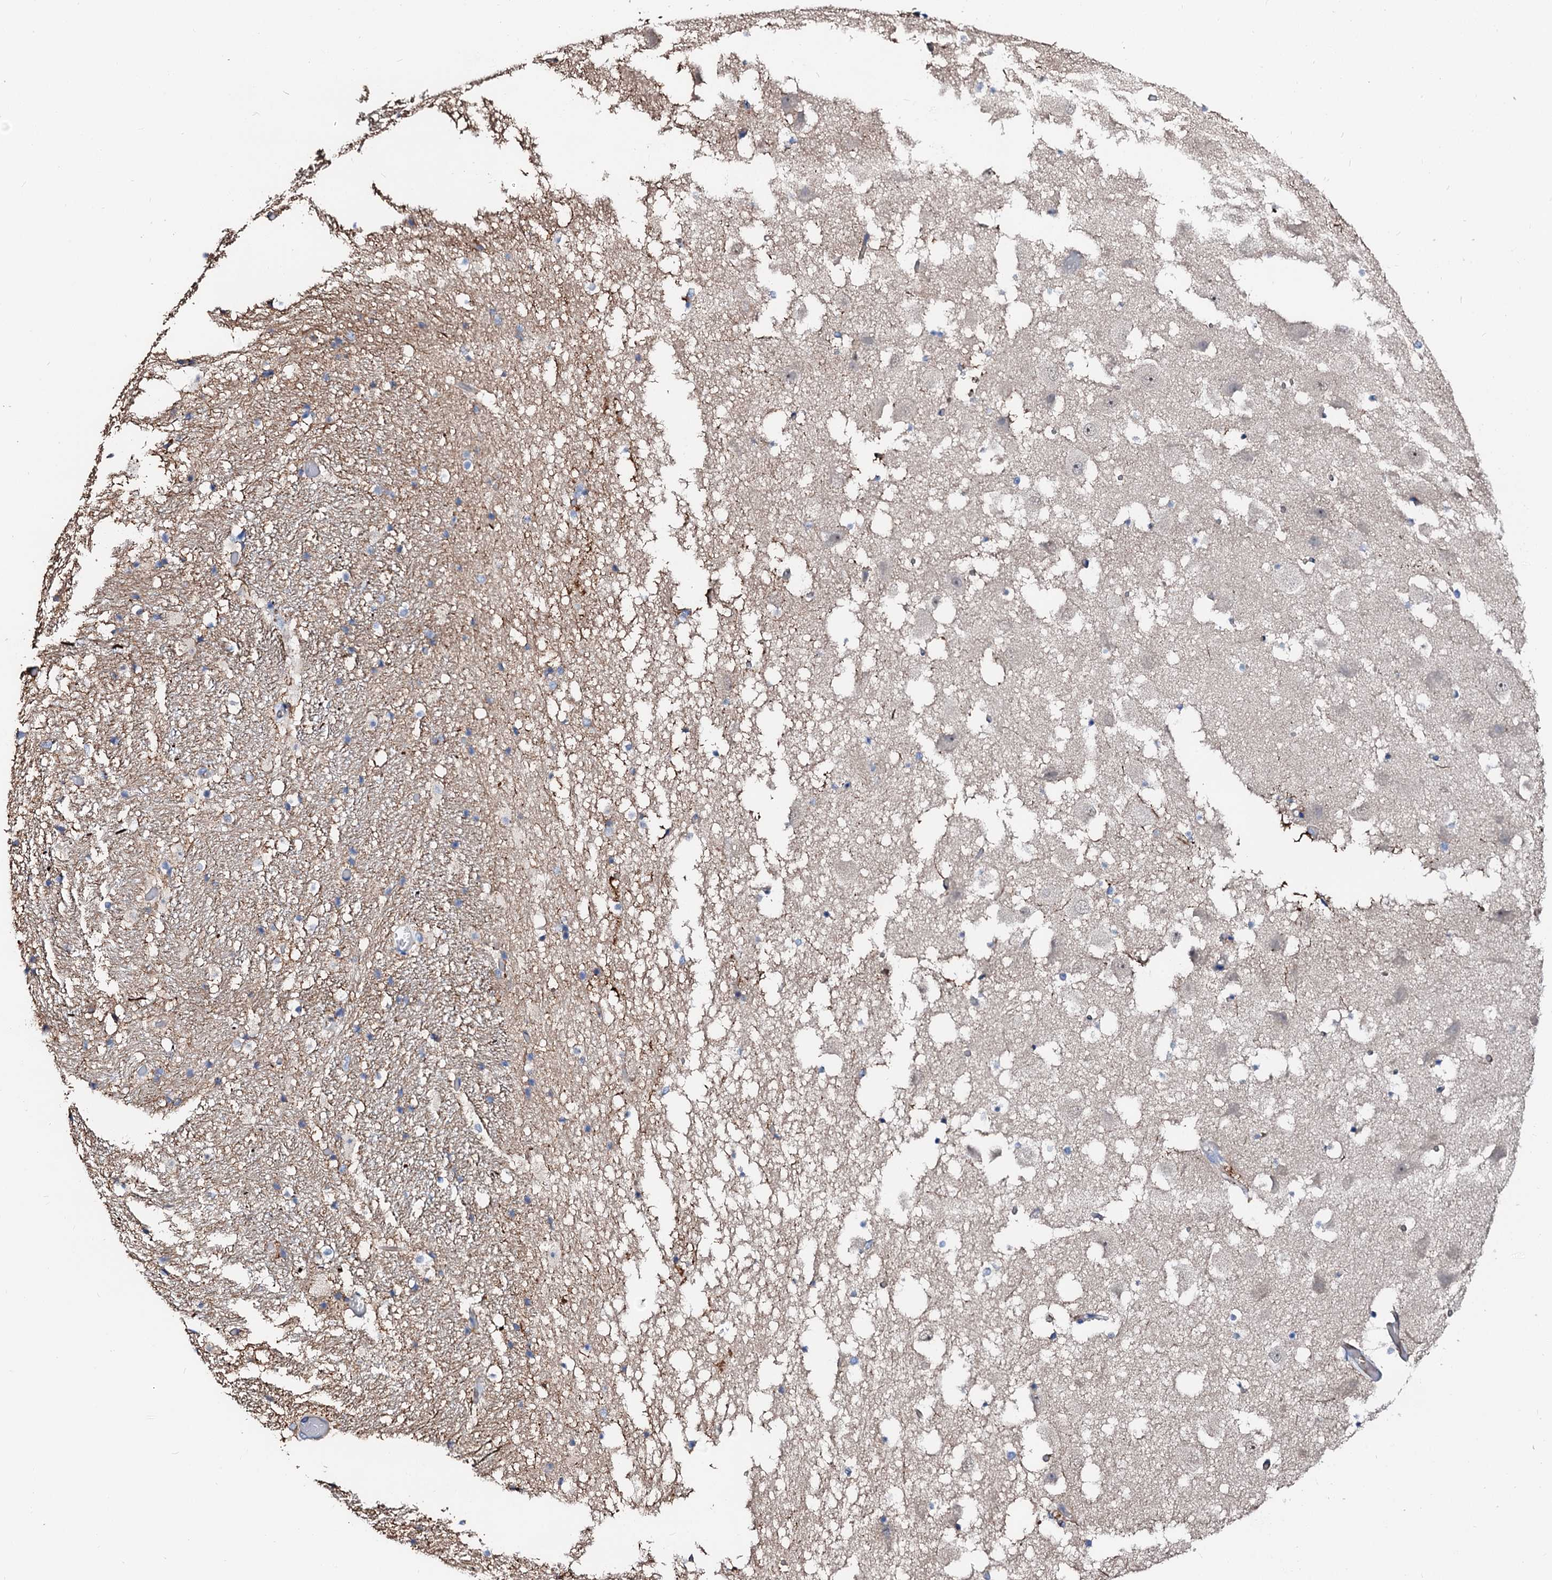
{"staining": {"intensity": "negative", "quantity": "none", "location": "none"}, "tissue": "hippocampus", "cell_type": "Glial cells", "image_type": "normal", "snomed": [{"axis": "morphology", "description": "Normal tissue, NOS"}, {"axis": "topography", "description": "Hippocampus"}], "caption": "Immunohistochemical staining of unremarkable hippocampus displays no significant positivity in glial cells. Nuclei are stained in blue.", "gene": "SLC10A7", "patient": {"sex": "female", "age": 52}}